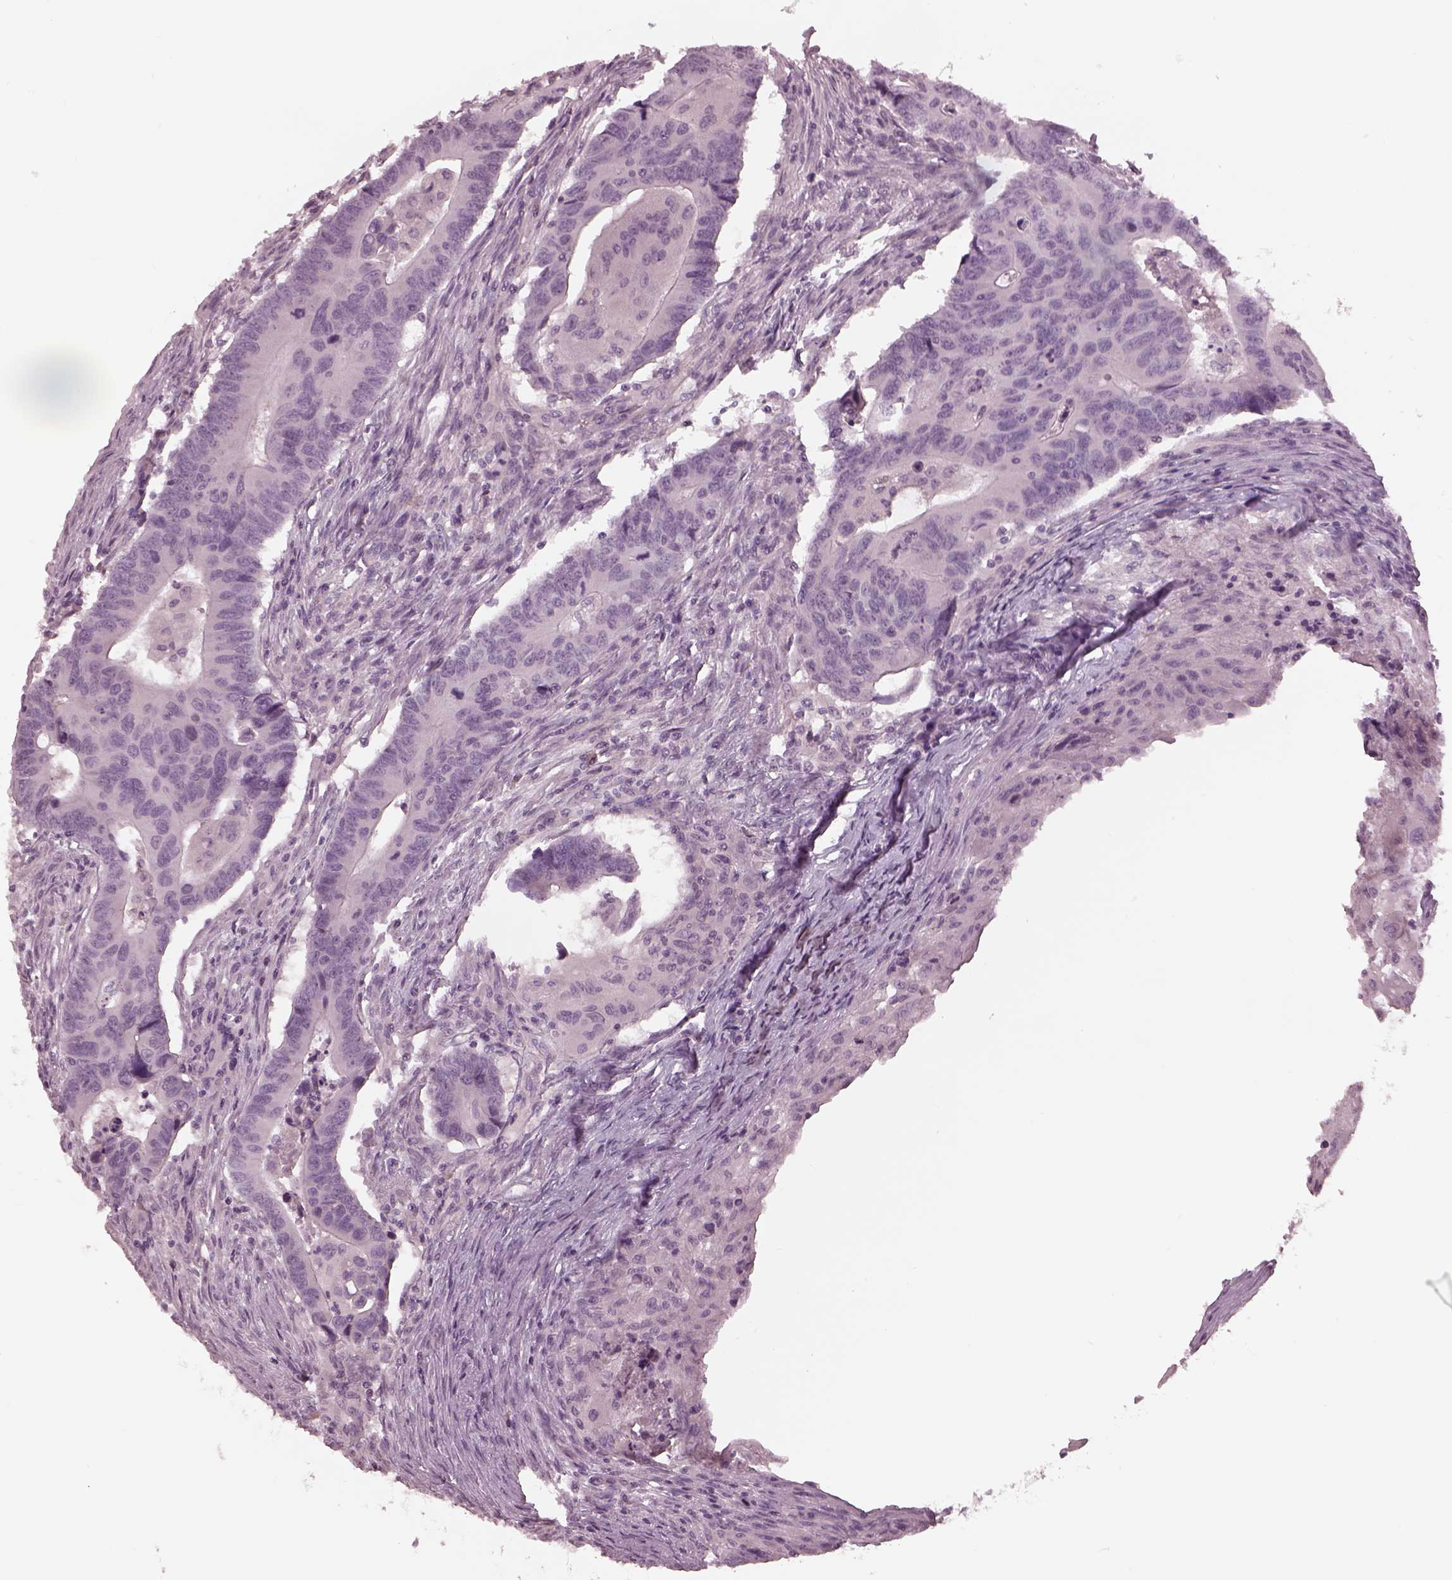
{"staining": {"intensity": "negative", "quantity": "none", "location": "none"}, "tissue": "colorectal cancer", "cell_type": "Tumor cells", "image_type": "cancer", "snomed": [{"axis": "morphology", "description": "Adenocarcinoma, NOS"}, {"axis": "topography", "description": "Rectum"}], "caption": "An IHC micrograph of colorectal adenocarcinoma is shown. There is no staining in tumor cells of colorectal adenocarcinoma.", "gene": "MIA", "patient": {"sex": "male", "age": 67}}